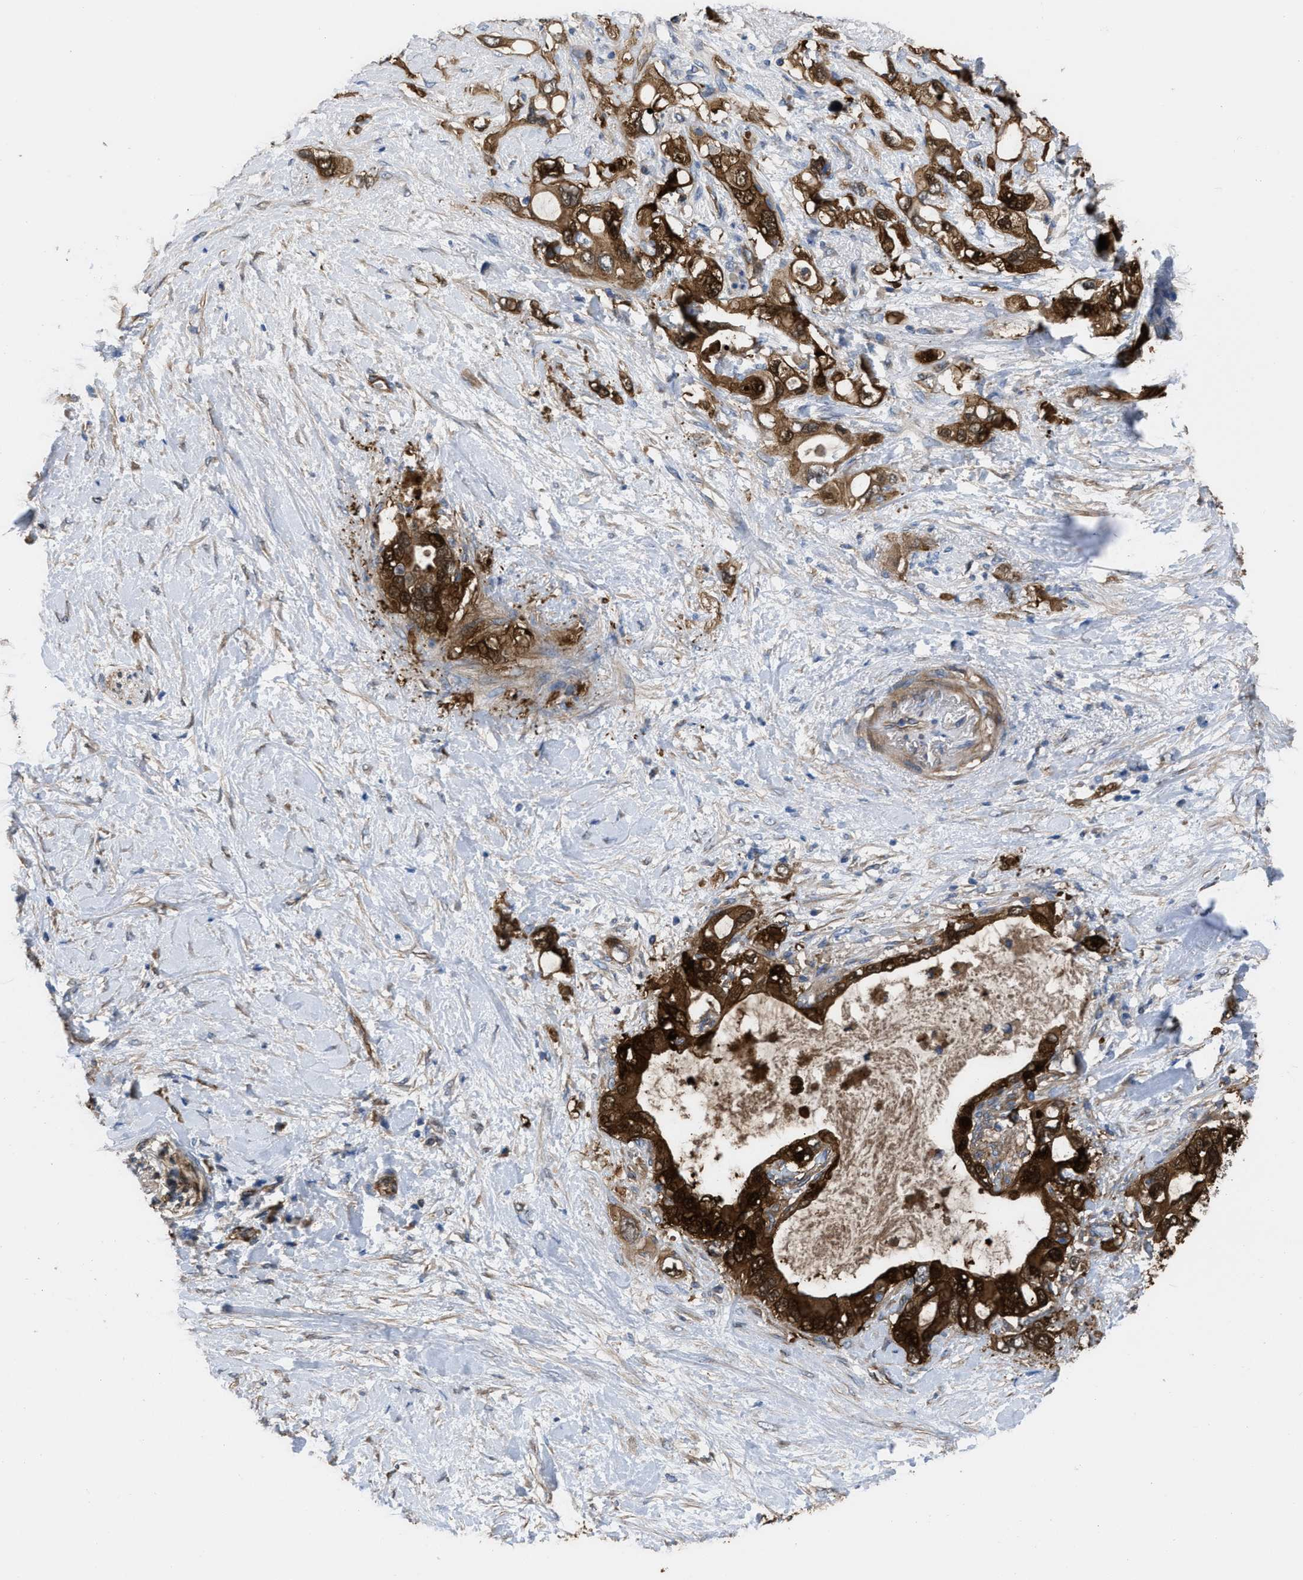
{"staining": {"intensity": "strong", "quantity": ">75%", "location": "cytoplasmic/membranous,nuclear"}, "tissue": "pancreatic cancer", "cell_type": "Tumor cells", "image_type": "cancer", "snomed": [{"axis": "morphology", "description": "Adenocarcinoma, NOS"}, {"axis": "topography", "description": "Pancreas"}], "caption": "Adenocarcinoma (pancreatic) tissue reveals strong cytoplasmic/membranous and nuclear expression in about >75% of tumor cells", "gene": "TRIOBP", "patient": {"sex": "female", "age": 56}}